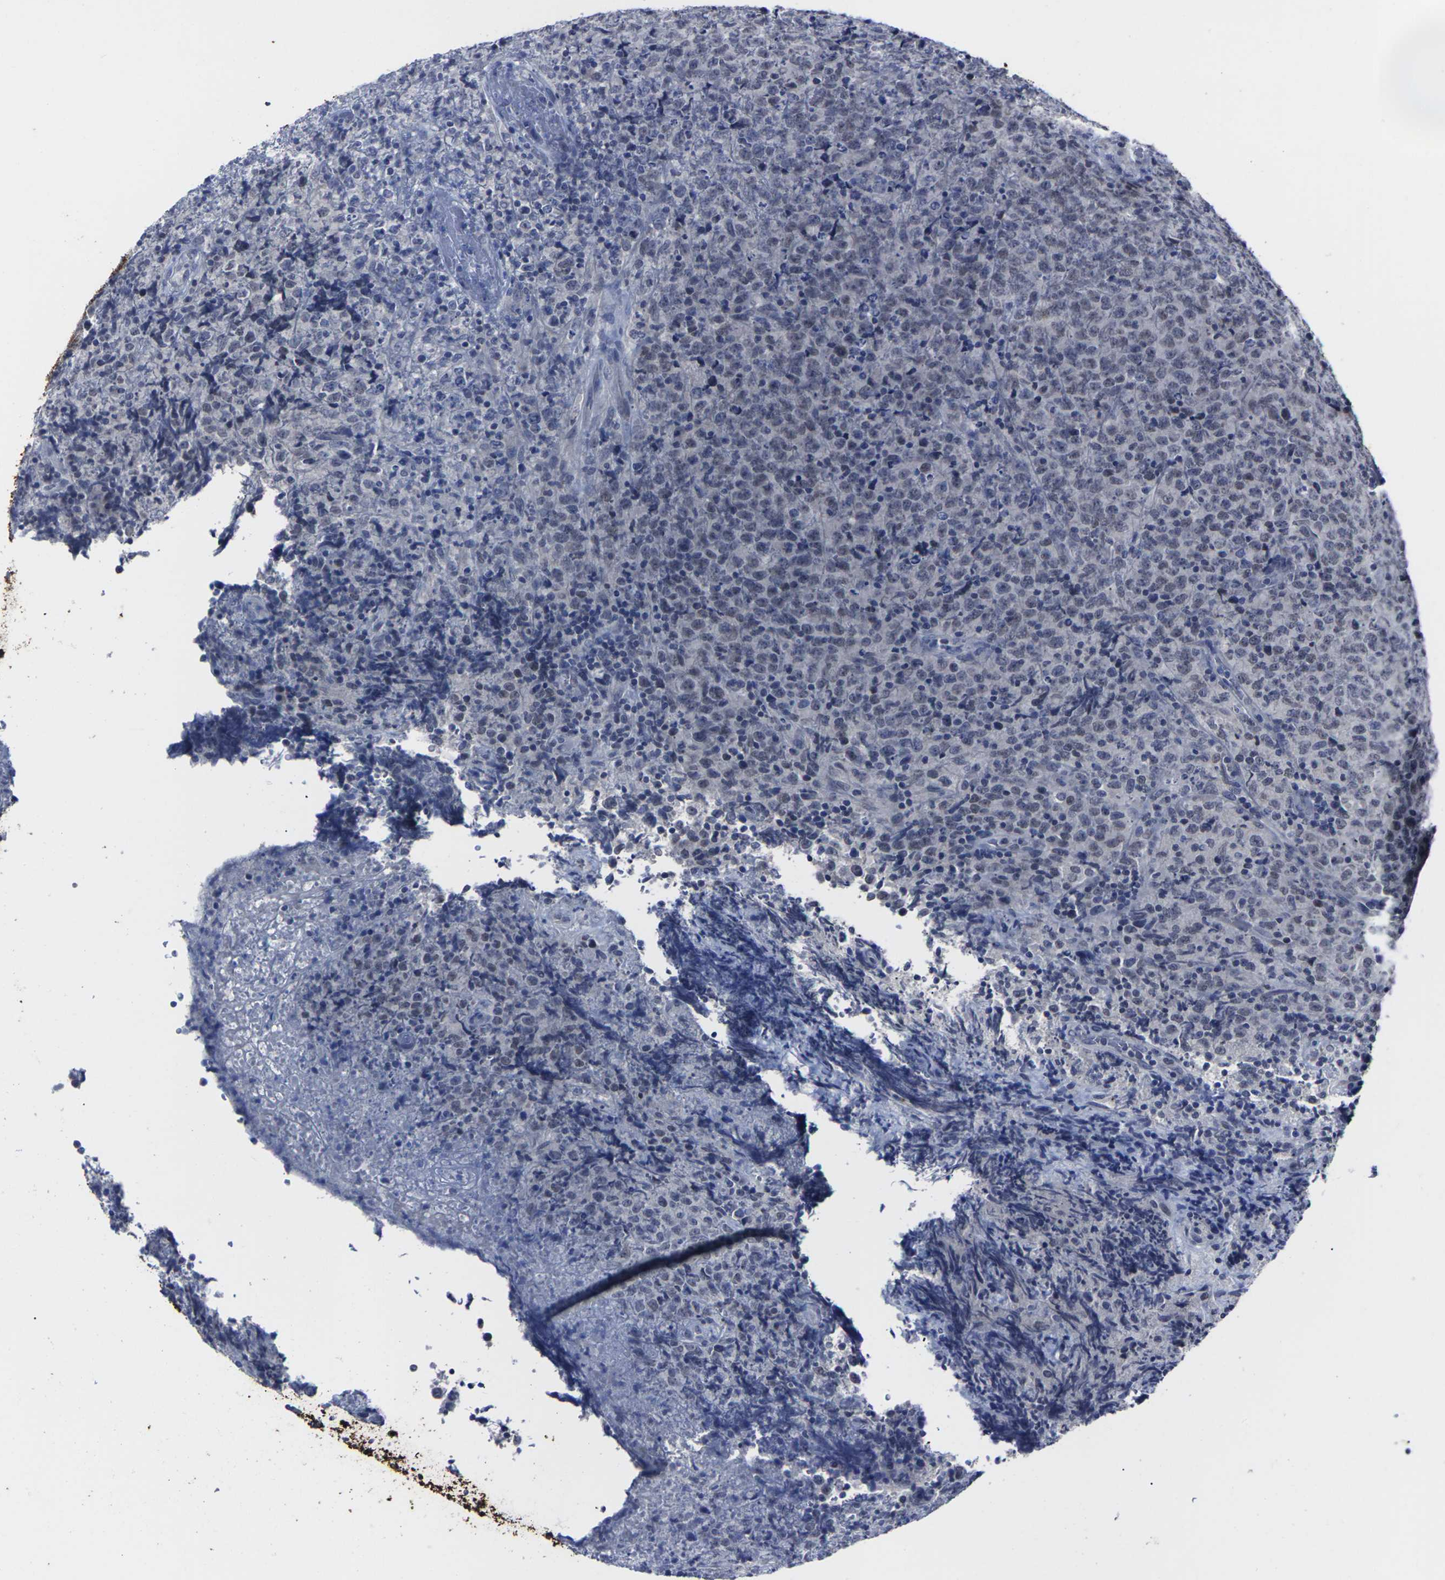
{"staining": {"intensity": "weak", "quantity": "<25%", "location": "nuclear"}, "tissue": "lymphoma", "cell_type": "Tumor cells", "image_type": "cancer", "snomed": [{"axis": "morphology", "description": "Malignant lymphoma, non-Hodgkin's type, High grade"}, {"axis": "topography", "description": "Tonsil"}], "caption": "Immunohistochemical staining of lymphoma demonstrates no significant staining in tumor cells. (Immunohistochemistry, brightfield microscopy, high magnification).", "gene": "MSANTD4", "patient": {"sex": "female", "age": 36}}